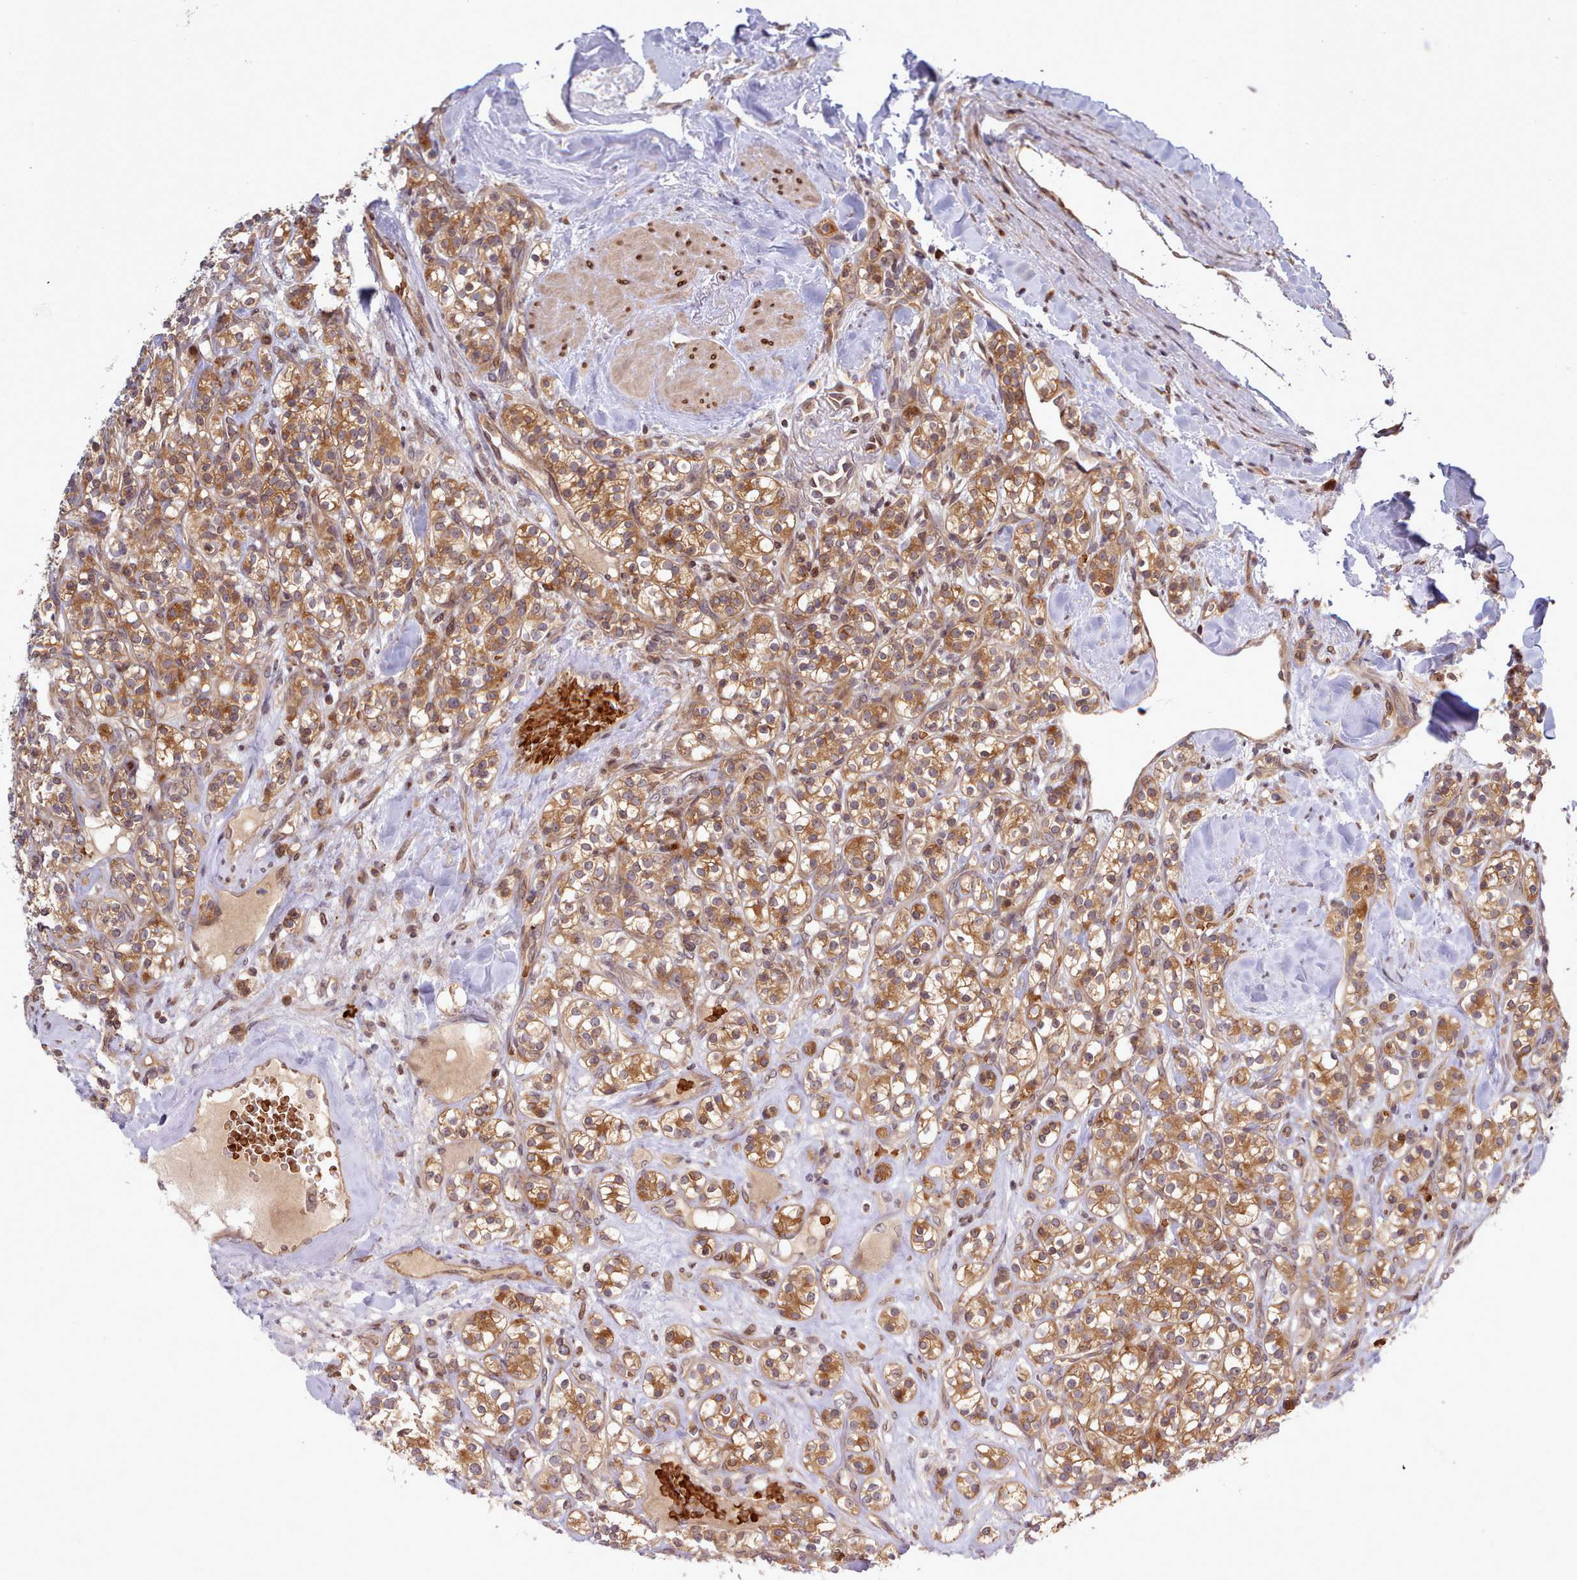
{"staining": {"intensity": "moderate", "quantity": ">75%", "location": "cytoplasmic/membranous"}, "tissue": "renal cancer", "cell_type": "Tumor cells", "image_type": "cancer", "snomed": [{"axis": "morphology", "description": "Adenocarcinoma, NOS"}, {"axis": "topography", "description": "Kidney"}], "caption": "This photomicrograph shows IHC staining of human renal cancer, with medium moderate cytoplasmic/membranous positivity in about >75% of tumor cells.", "gene": "UBE2G1", "patient": {"sex": "male", "age": 77}}